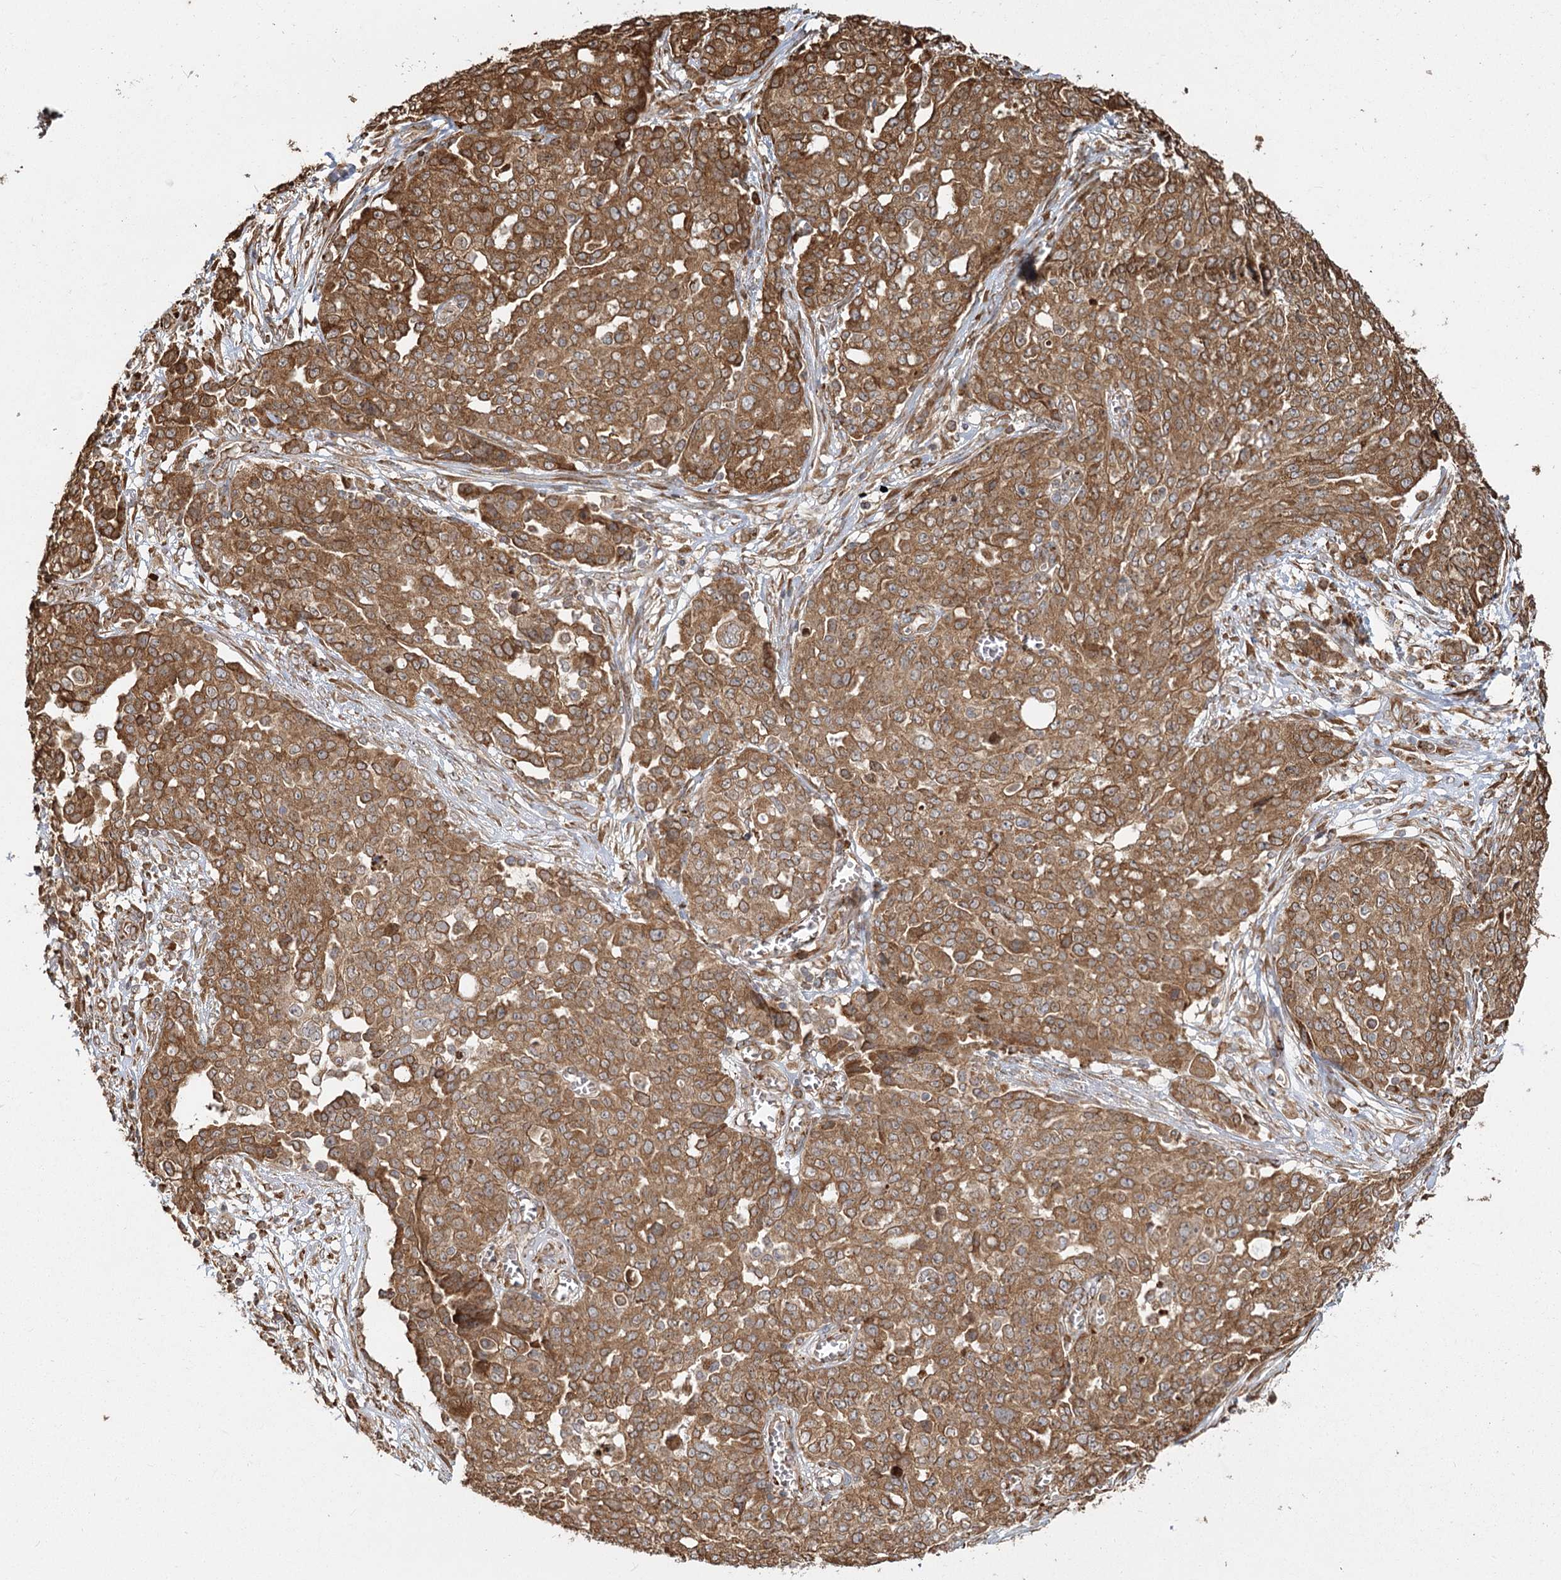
{"staining": {"intensity": "moderate", "quantity": ">75%", "location": "cytoplasmic/membranous"}, "tissue": "ovarian cancer", "cell_type": "Tumor cells", "image_type": "cancer", "snomed": [{"axis": "morphology", "description": "Cystadenocarcinoma, serous, NOS"}, {"axis": "topography", "description": "Soft tissue"}, {"axis": "topography", "description": "Ovary"}], "caption": "Approximately >75% of tumor cells in human serous cystadenocarcinoma (ovarian) reveal moderate cytoplasmic/membranous protein staining as visualized by brown immunohistochemical staining.", "gene": "FAM13A", "patient": {"sex": "female", "age": 57}}